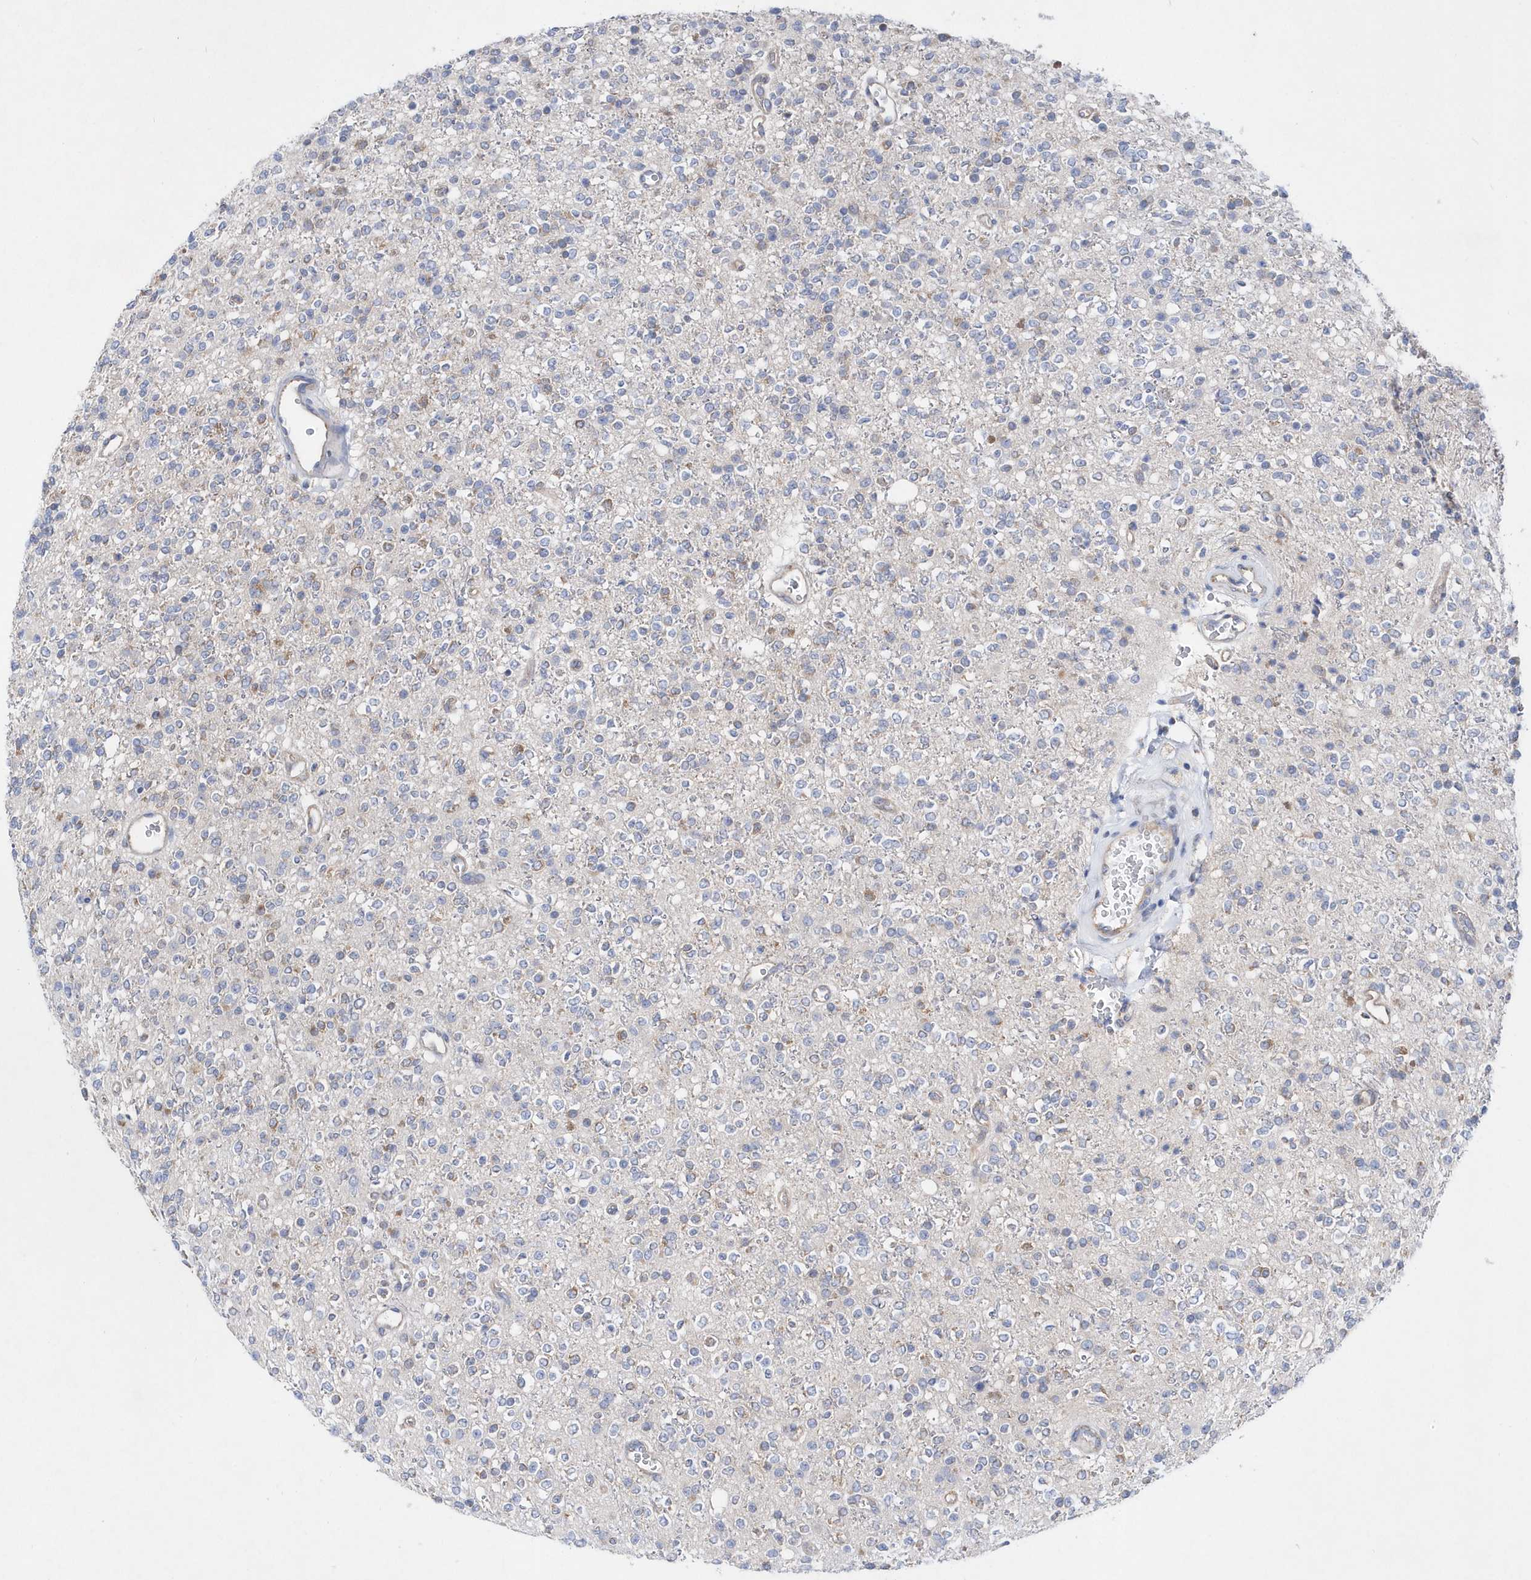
{"staining": {"intensity": "weak", "quantity": "<25%", "location": "cytoplasmic/membranous"}, "tissue": "glioma", "cell_type": "Tumor cells", "image_type": "cancer", "snomed": [{"axis": "morphology", "description": "Glioma, malignant, High grade"}, {"axis": "topography", "description": "Brain"}], "caption": "Immunohistochemical staining of malignant glioma (high-grade) reveals no significant positivity in tumor cells.", "gene": "JKAMP", "patient": {"sex": "male", "age": 34}}